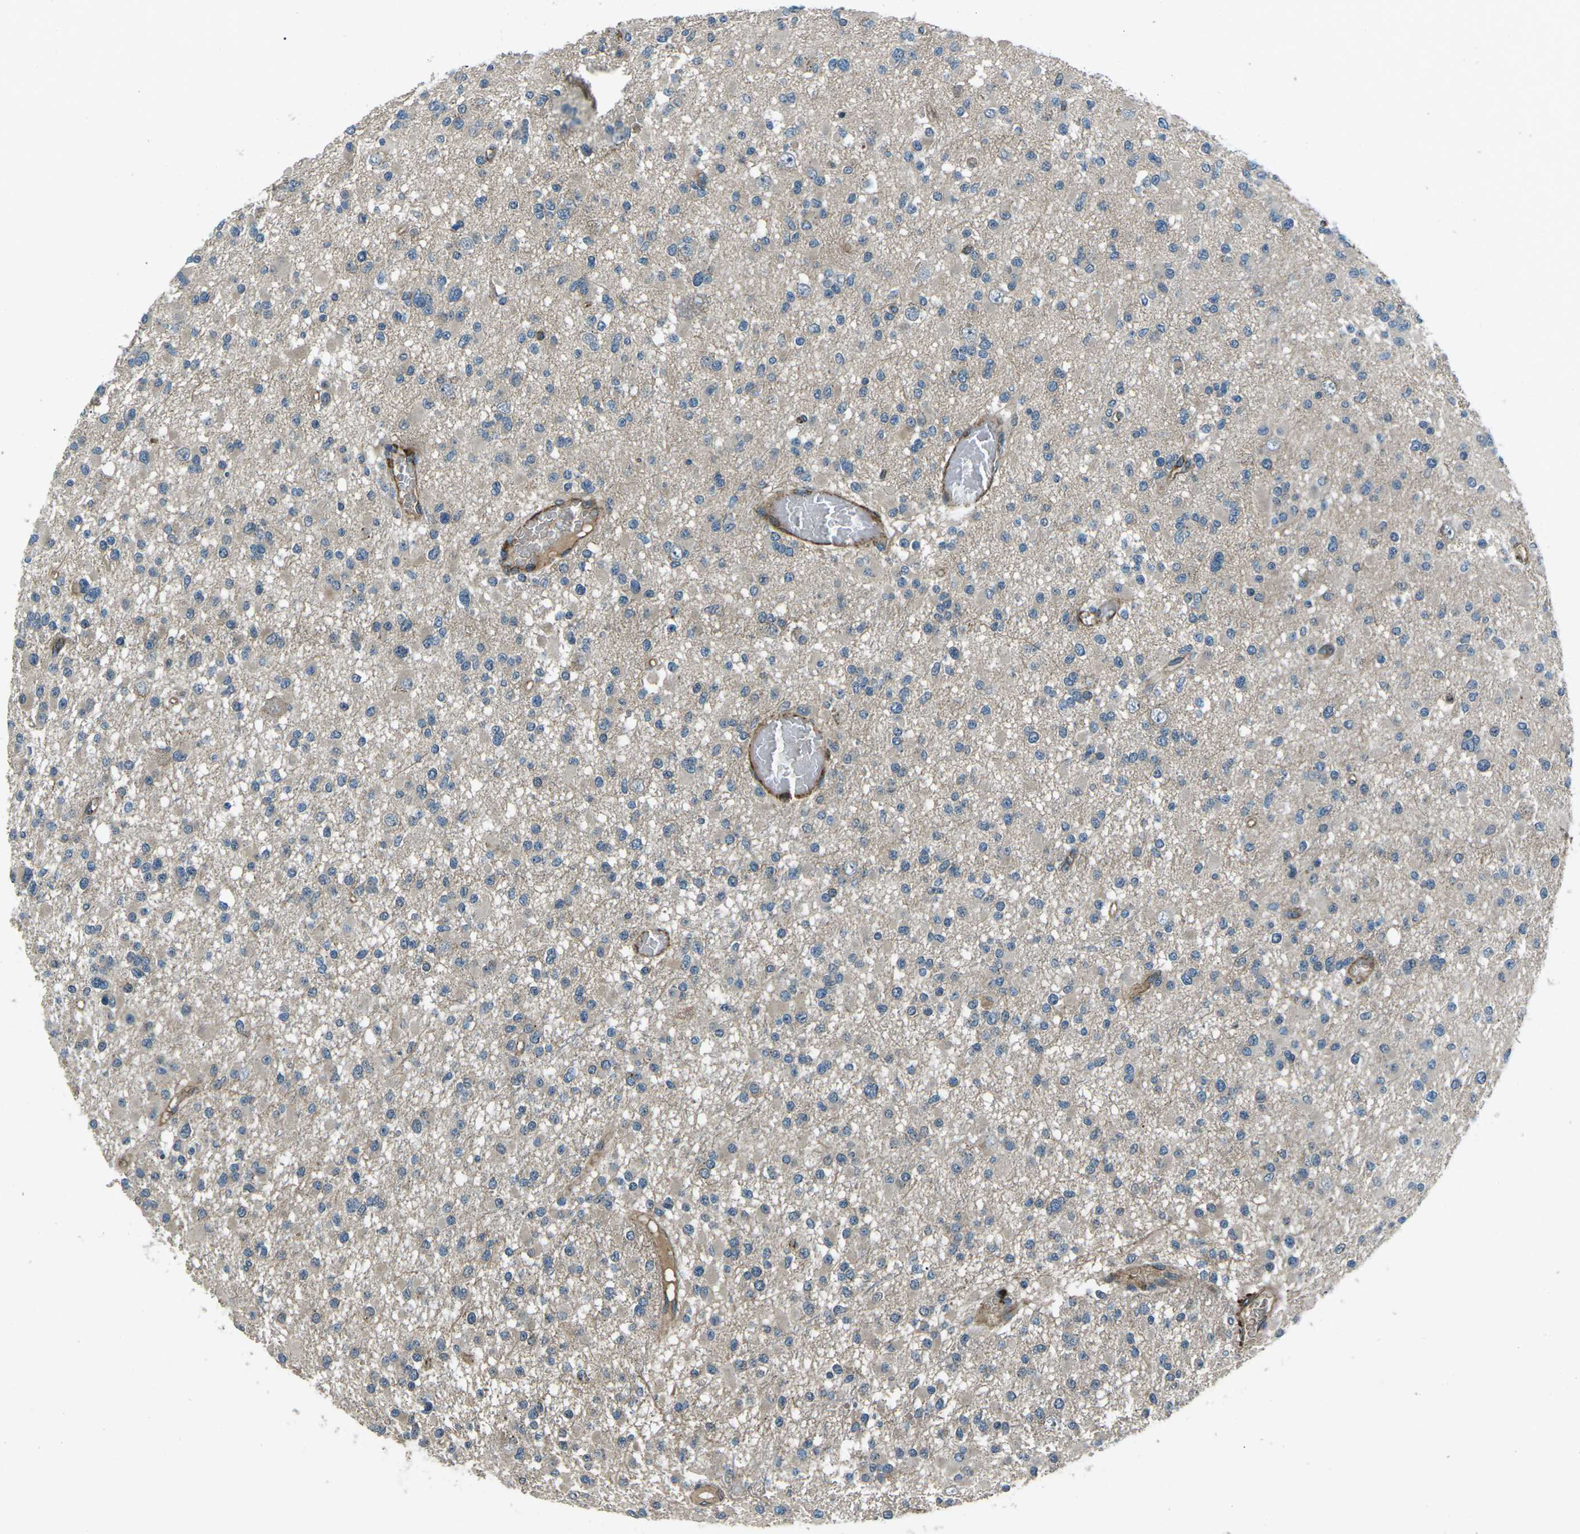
{"staining": {"intensity": "negative", "quantity": "none", "location": "none"}, "tissue": "glioma", "cell_type": "Tumor cells", "image_type": "cancer", "snomed": [{"axis": "morphology", "description": "Glioma, malignant, Low grade"}, {"axis": "topography", "description": "Brain"}], "caption": "Immunohistochemical staining of human glioma exhibits no significant staining in tumor cells.", "gene": "AFAP1", "patient": {"sex": "female", "age": 22}}